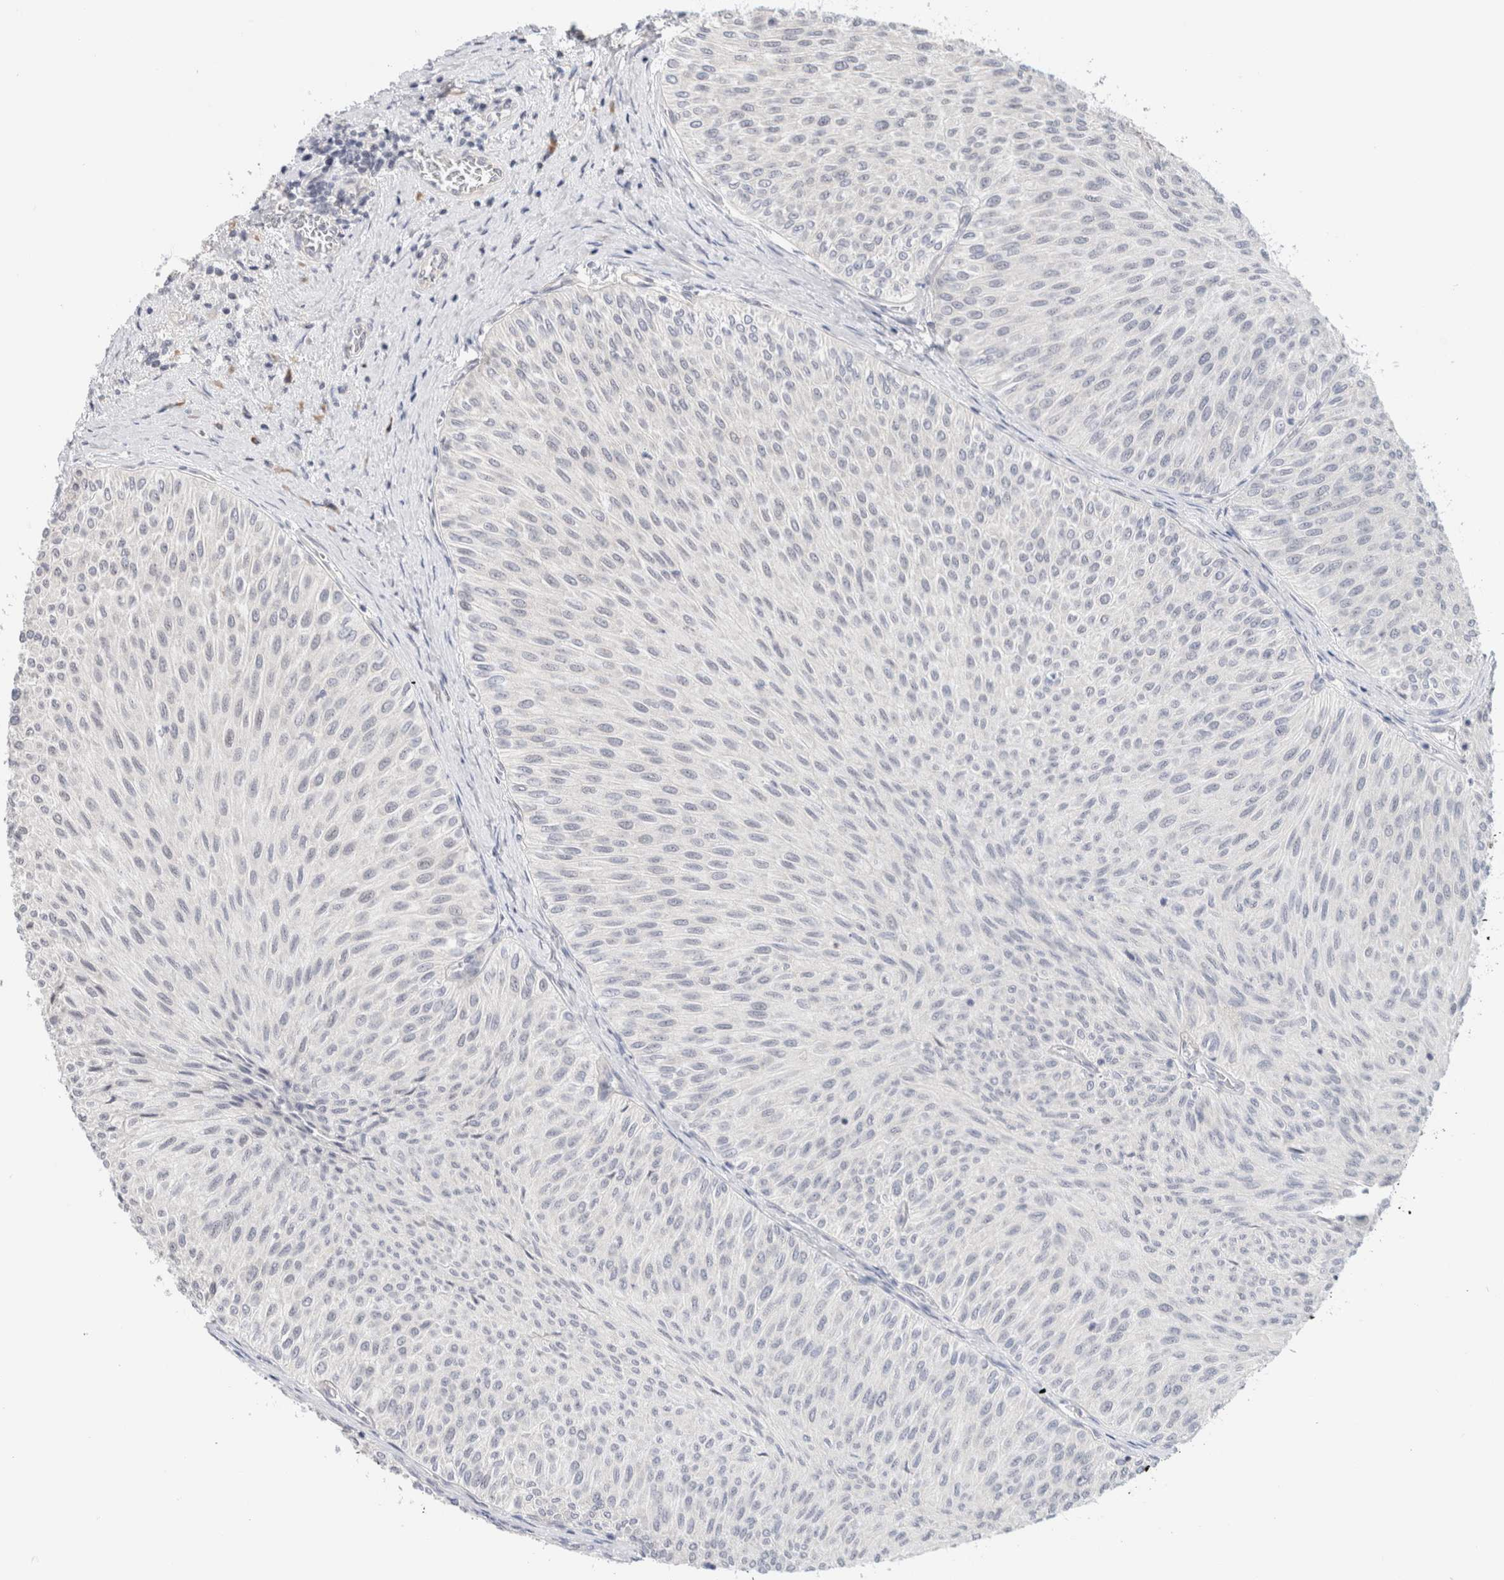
{"staining": {"intensity": "negative", "quantity": "none", "location": "none"}, "tissue": "urothelial cancer", "cell_type": "Tumor cells", "image_type": "cancer", "snomed": [{"axis": "morphology", "description": "Urothelial carcinoma, Low grade"}, {"axis": "topography", "description": "Urinary bladder"}], "caption": "Tumor cells show no significant staining in low-grade urothelial carcinoma. Nuclei are stained in blue.", "gene": "SPRTN", "patient": {"sex": "male", "age": 78}}